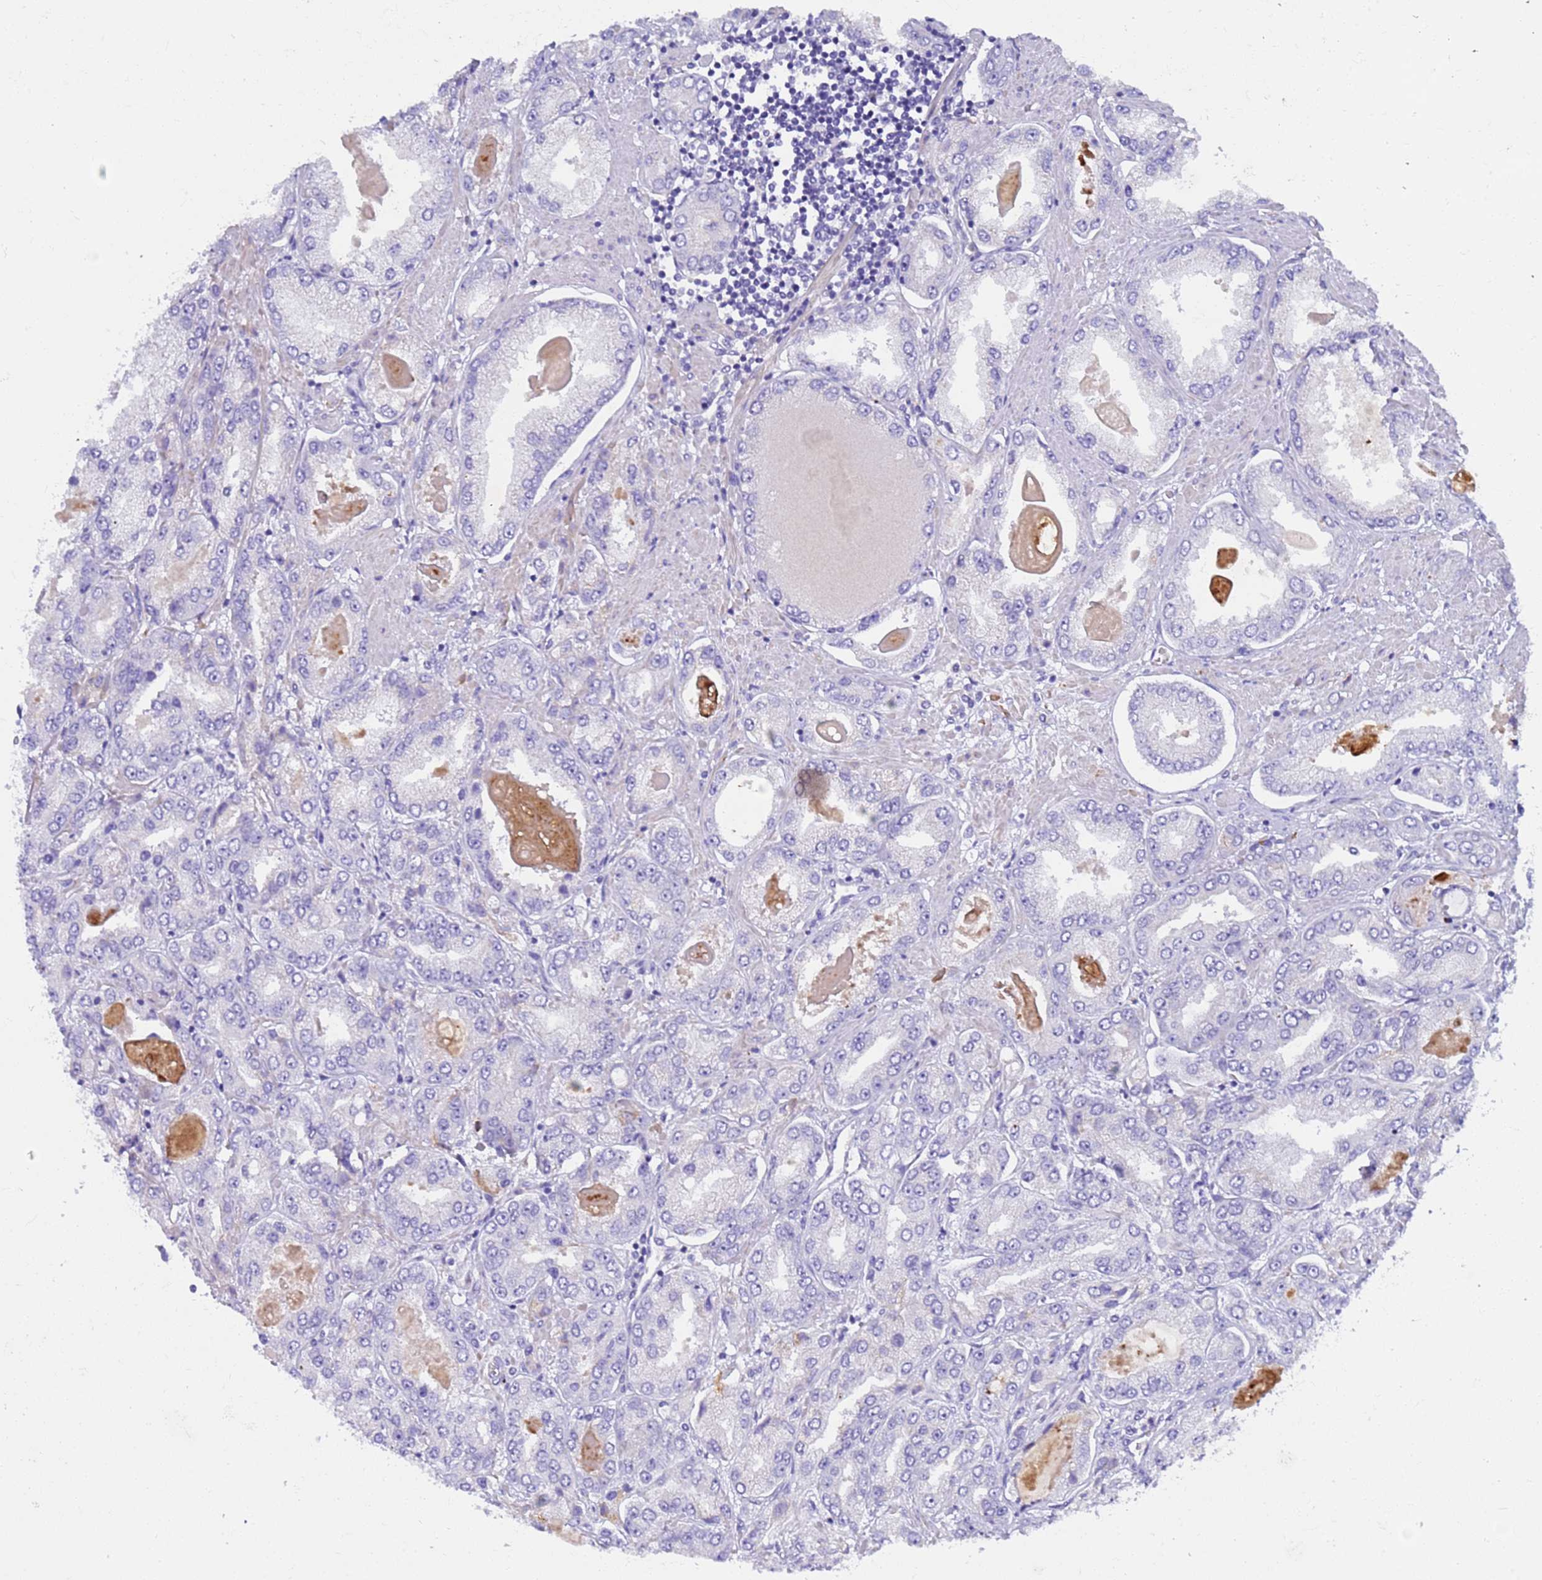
{"staining": {"intensity": "negative", "quantity": "none", "location": "none"}, "tissue": "prostate cancer", "cell_type": "Tumor cells", "image_type": "cancer", "snomed": [{"axis": "morphology", "description": "Adenocarcinoma, High grade"}, {"axis": "topography", "description": "Prostate"}], "caption": "The photomicrograph reveals no staining of tumor cells in prostate cancer. Nuclei are stained in blue.", "gene": "C4orf46", "patient": {"sex": "male", "age": 68}}